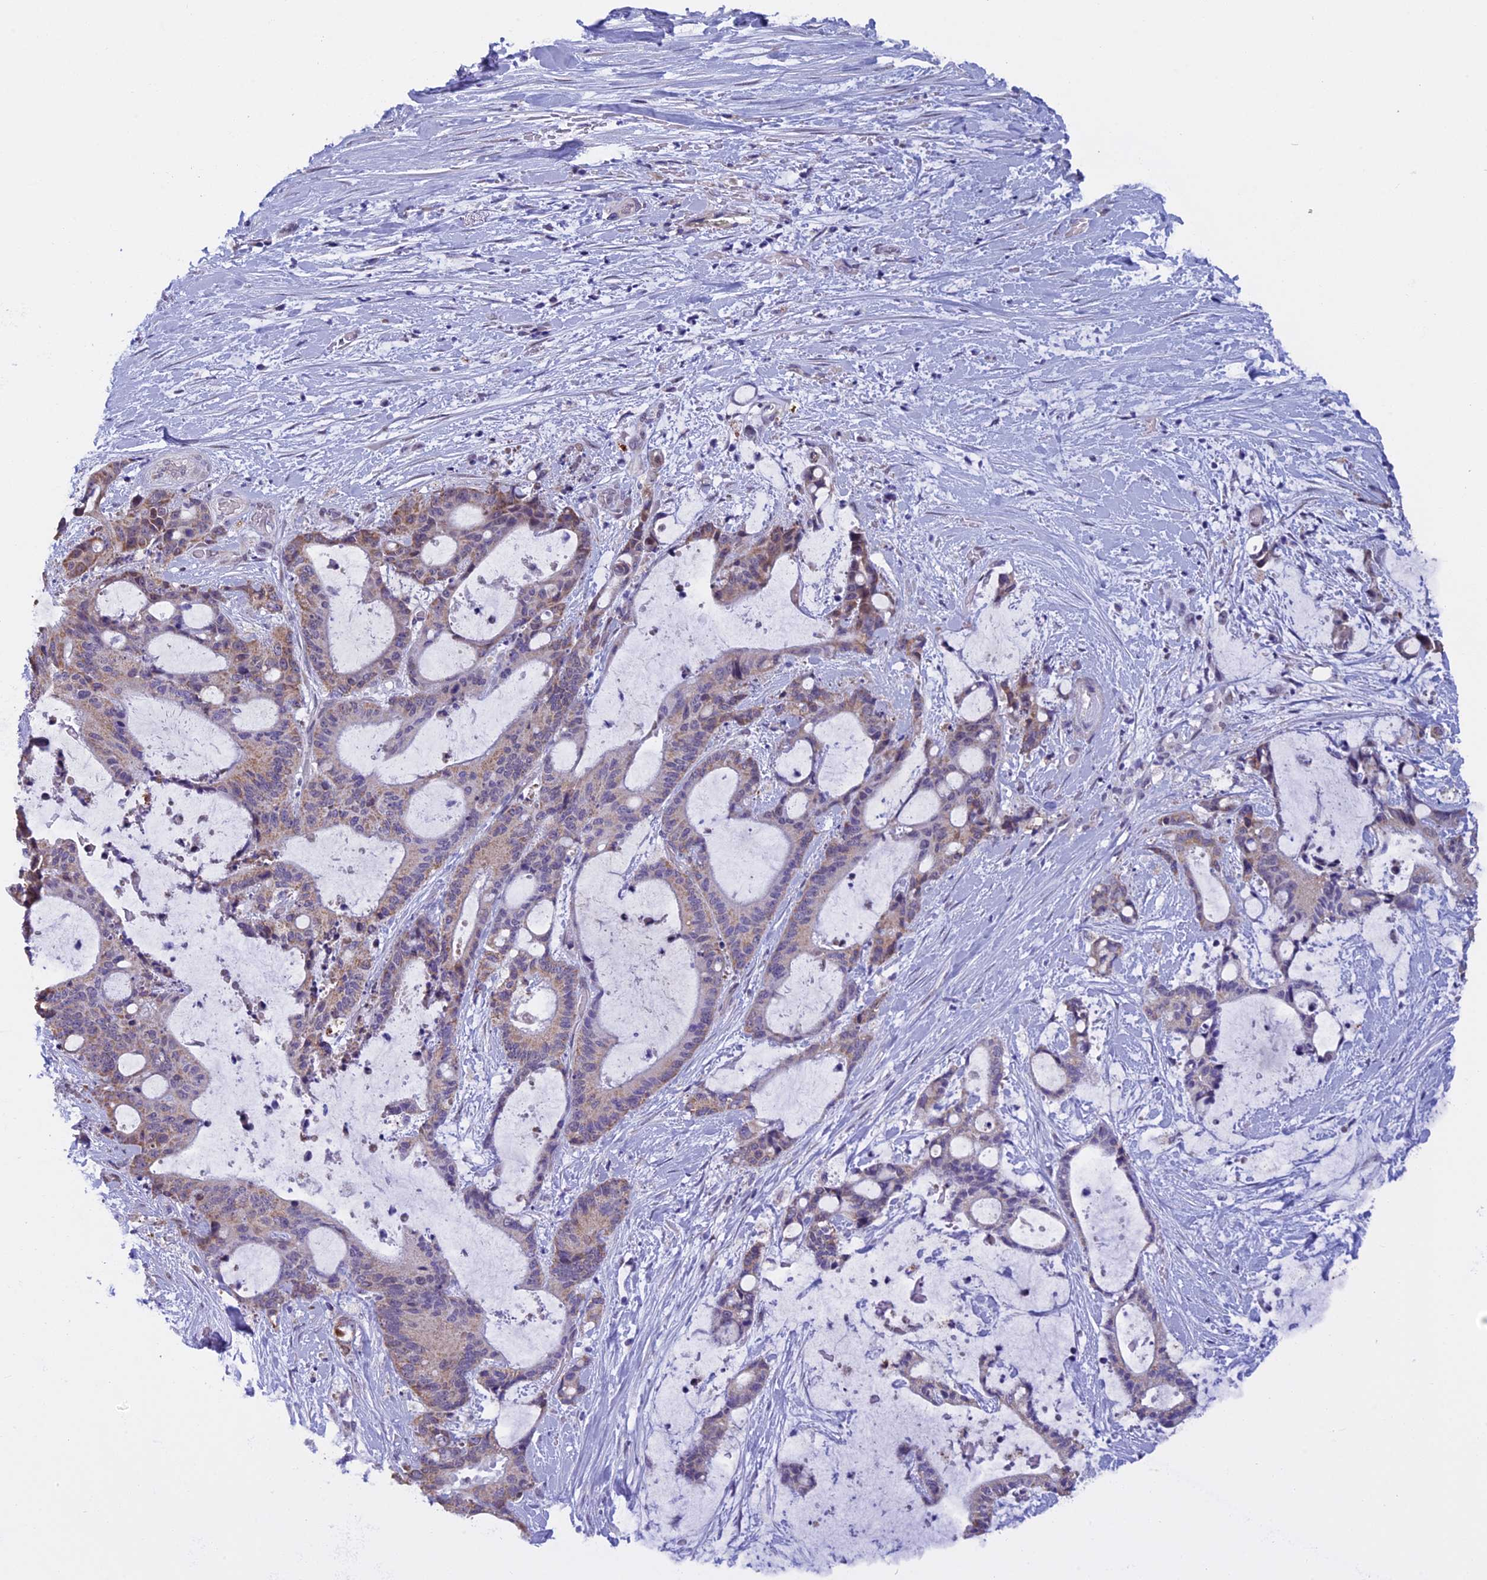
{"staining": {"intensity": "weak", "quantity": ">75%", "location": "cytoplasmic/membranous"}, "tissue": "liver cancer", "cell_type": "Tumor cells", "image_type": "cancer", "snomed": [{"axis": "morphology", "description": "Normal tissue, NOS"}, {"axis": "morphology", "description": "Cholangiocarcinoma"}, {"axis": "topography", "description": "Liver"}, {"axis": "topography", "description": "Peripheral nerve tissue"}], "caption": "Immunohistochemical staining of cholangiocarcinoma (liver) displays low levels of weak cytoplasmic/membranous protein positivity in approximately >75% of tumor cells.", "gene": "ZNF317", "patient": {"sex": "female", "age": 73}}